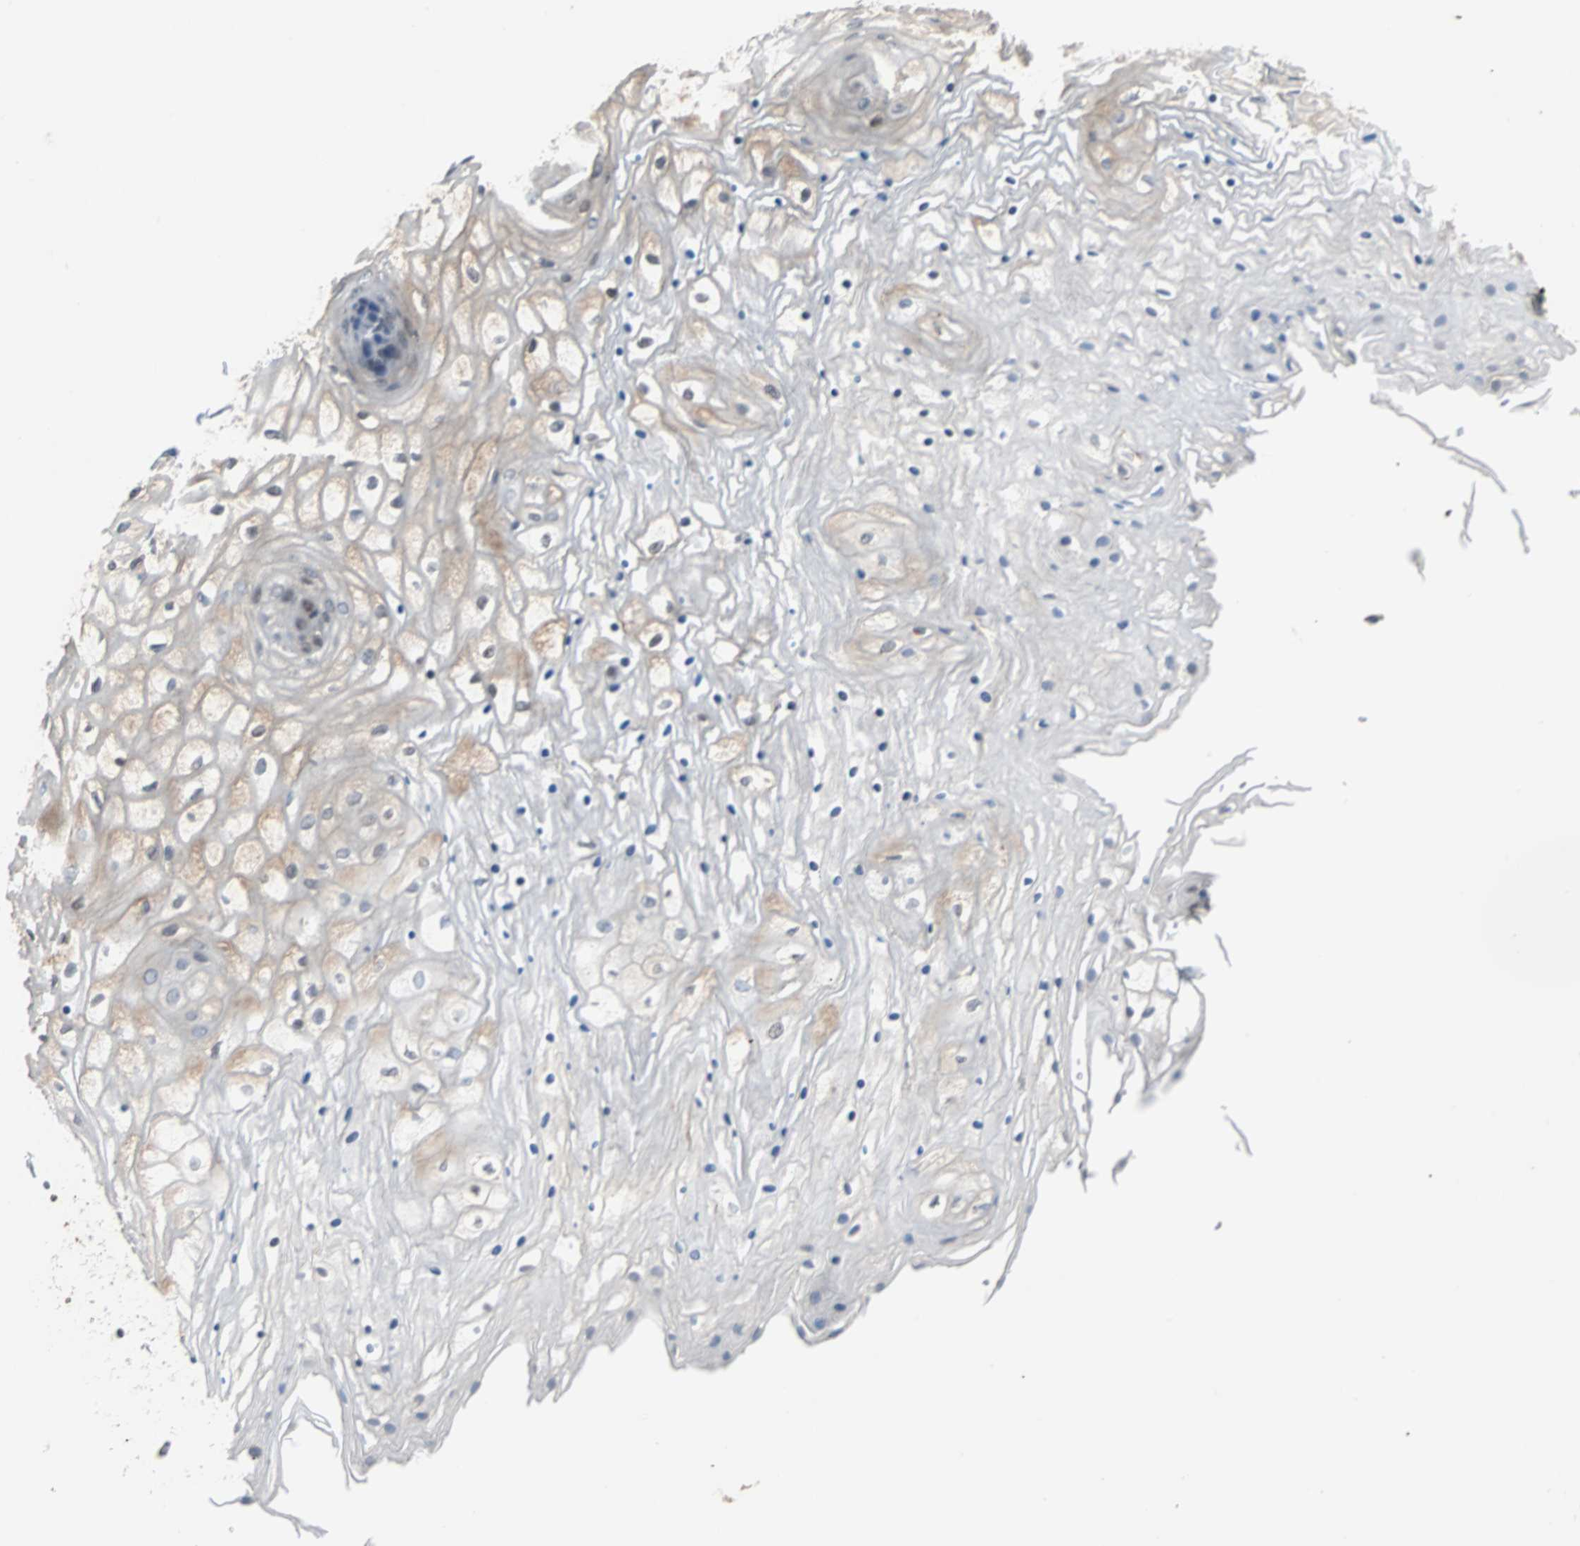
{"staining": {"intensity": "weak", "quantity": "<25%", "location": "cytoplasmic/membranous,nuclear"}, "tissue": "vagina", "cell_type": "Squamous epithelial cells", "image_type": "normal", "snomed": [{"axis": "morphology", "description": "Normal tissue, NOS"}, {"axis": "topography", "description": "Vagina"}], "caption": "Immunohistochemistry micrograph of unremarkable human vagina stained for a protein (brown), which displays no staining in squamous epithelial cells. (Stains: DAB (3,3'-diaminobenzidine) immunohistochemistry with hematoxylin counter stain, Microscopy: brightfield microscopy at high magnification).", "gene": "HLX", "patient": {"sex": "female", "age": 34}}